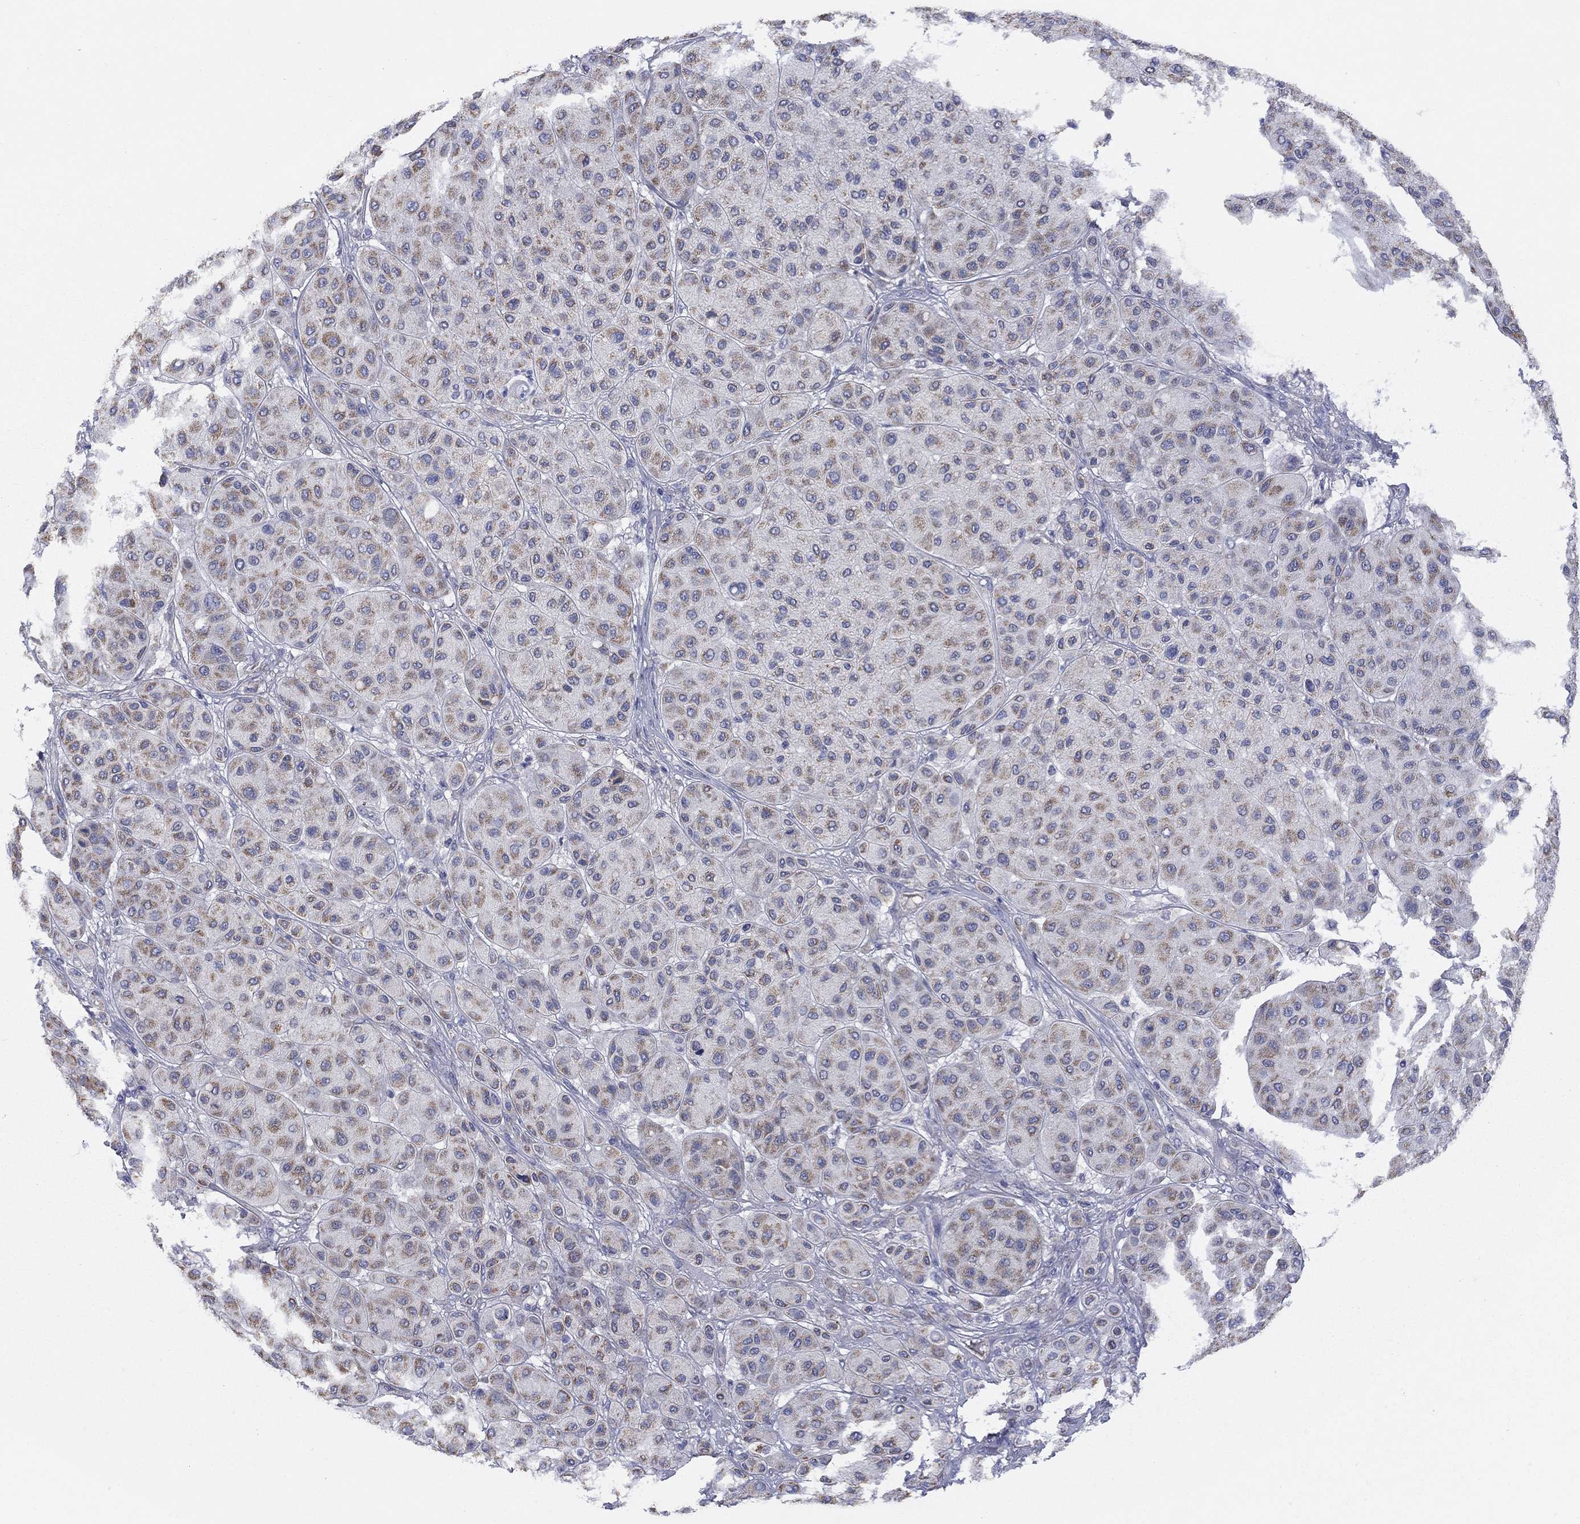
{"staining": {"intensity": "moderate", "quantity": ">75%", "location": "cytoplasmic/membranous"}, "tissue": "melanoma", "cell_type": "Tumor cells", "image_type": "cancer", "snomed": [{"axis": "morphology", "description": "Malignant melanoma, Metastatic site"}, {"axis": "topography", "description": "Smooth muscle"}], "caption": "Immunohistochemistry micrograph of neoplastic tissue: melanoma stained using immunohistochemistry demonstrates medium levels of moderate protein expression localized specifically in the cytoplasmic/membranous of tumor cells, appearing as a cytoplasmic/membranous brown color.", "gene": "CLVS1", "patient": {"sex": "male", "age": 41}}